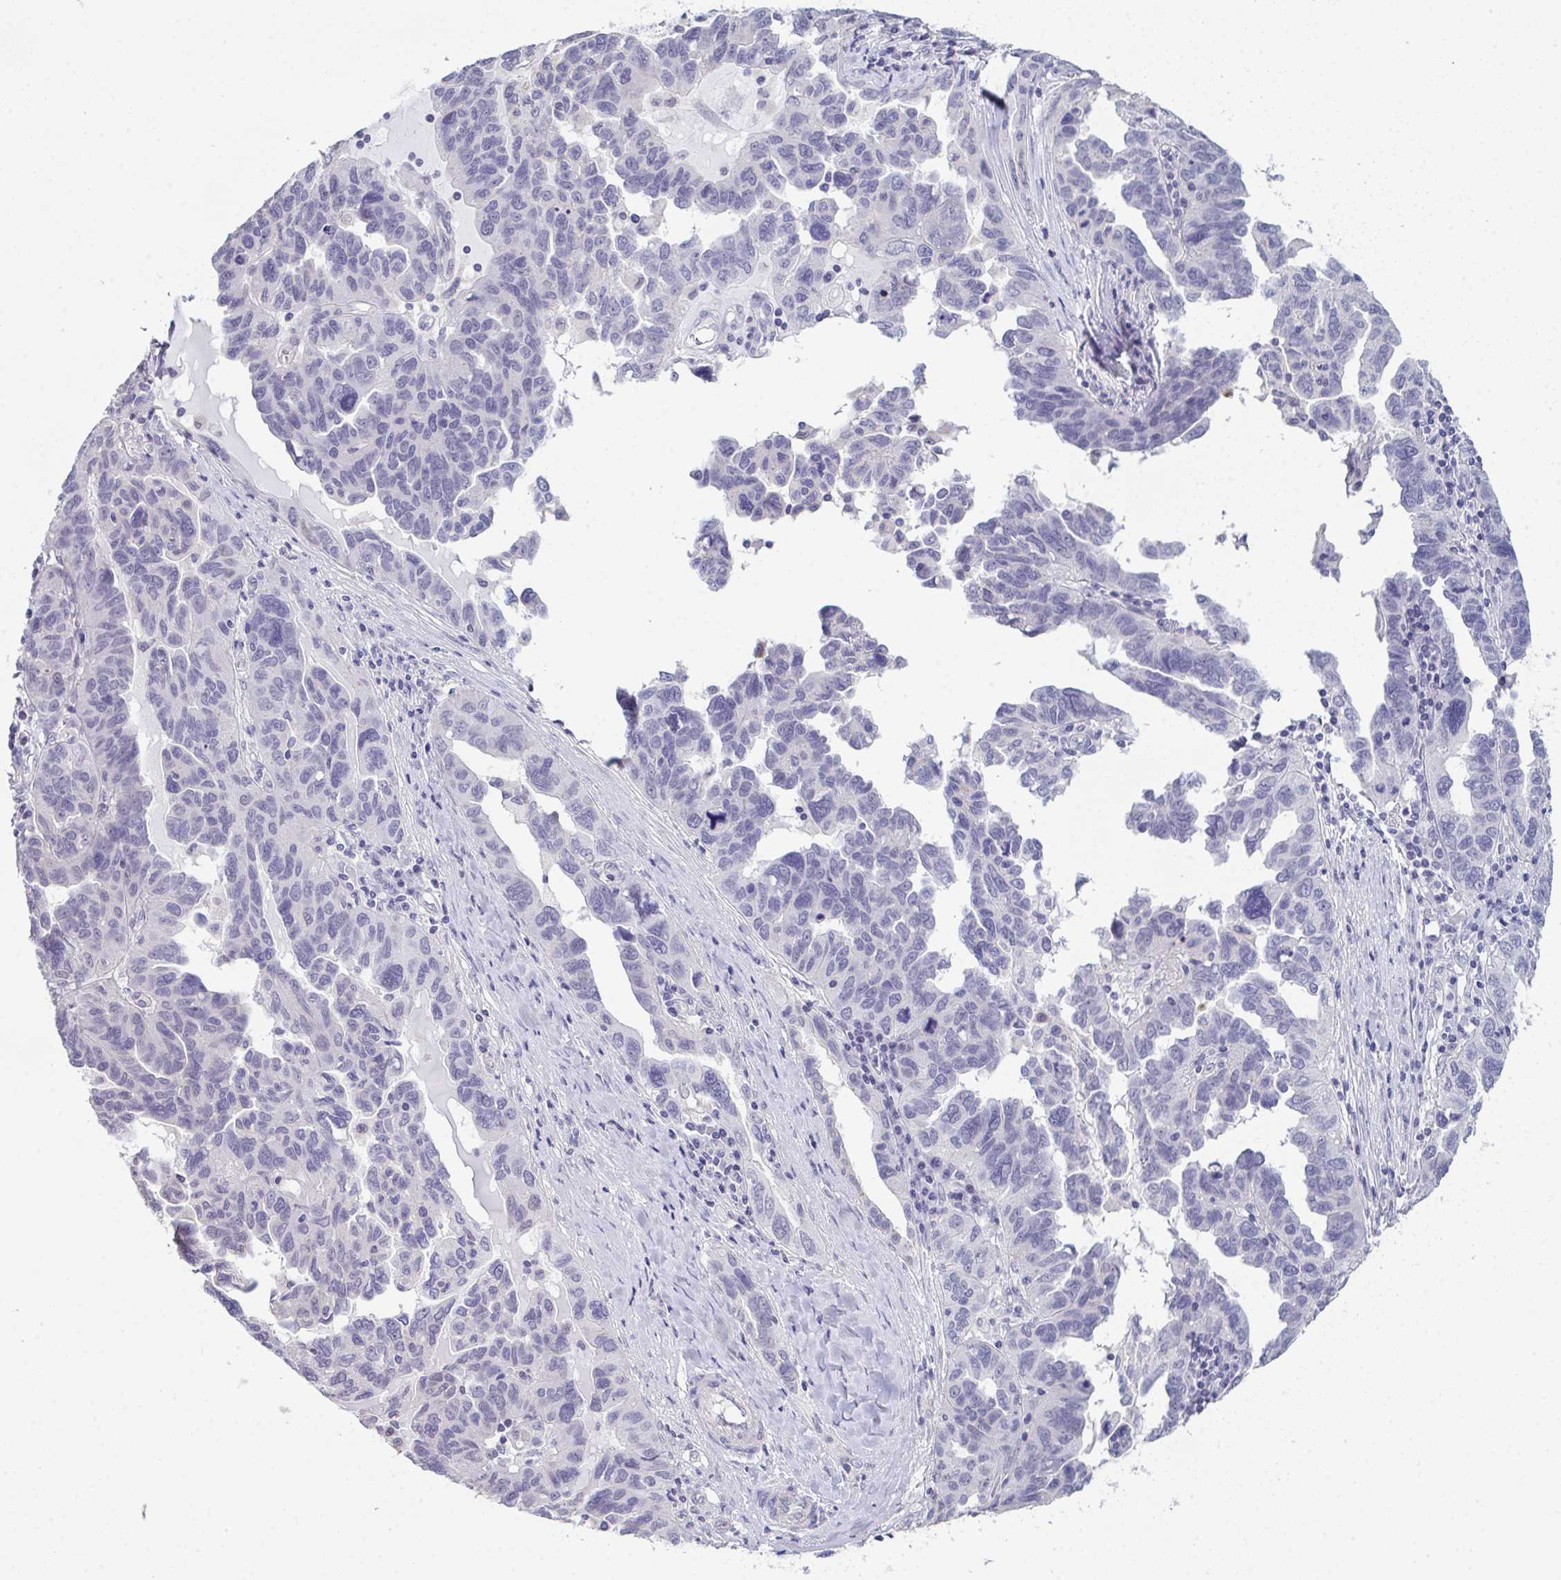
{"staining": {"intensity": "negative", "quantity": "none", "location": "none"}, "tissue": "ovarian cancer", "cell_type": "Tumor cells", "image_type": "cancer", "snomed": [{"axis": "morphology", "description": "Cystadenocarcinoma, serous, NOS"}, {"axis": "topography", "description": "Ovary"}], "caption": "Immunohistochemistry of human ovarian cancer reveals no staining in tumor cells.", "gene": "ATP6V0D2", "patient": {"sex": "female", "age": 64}}